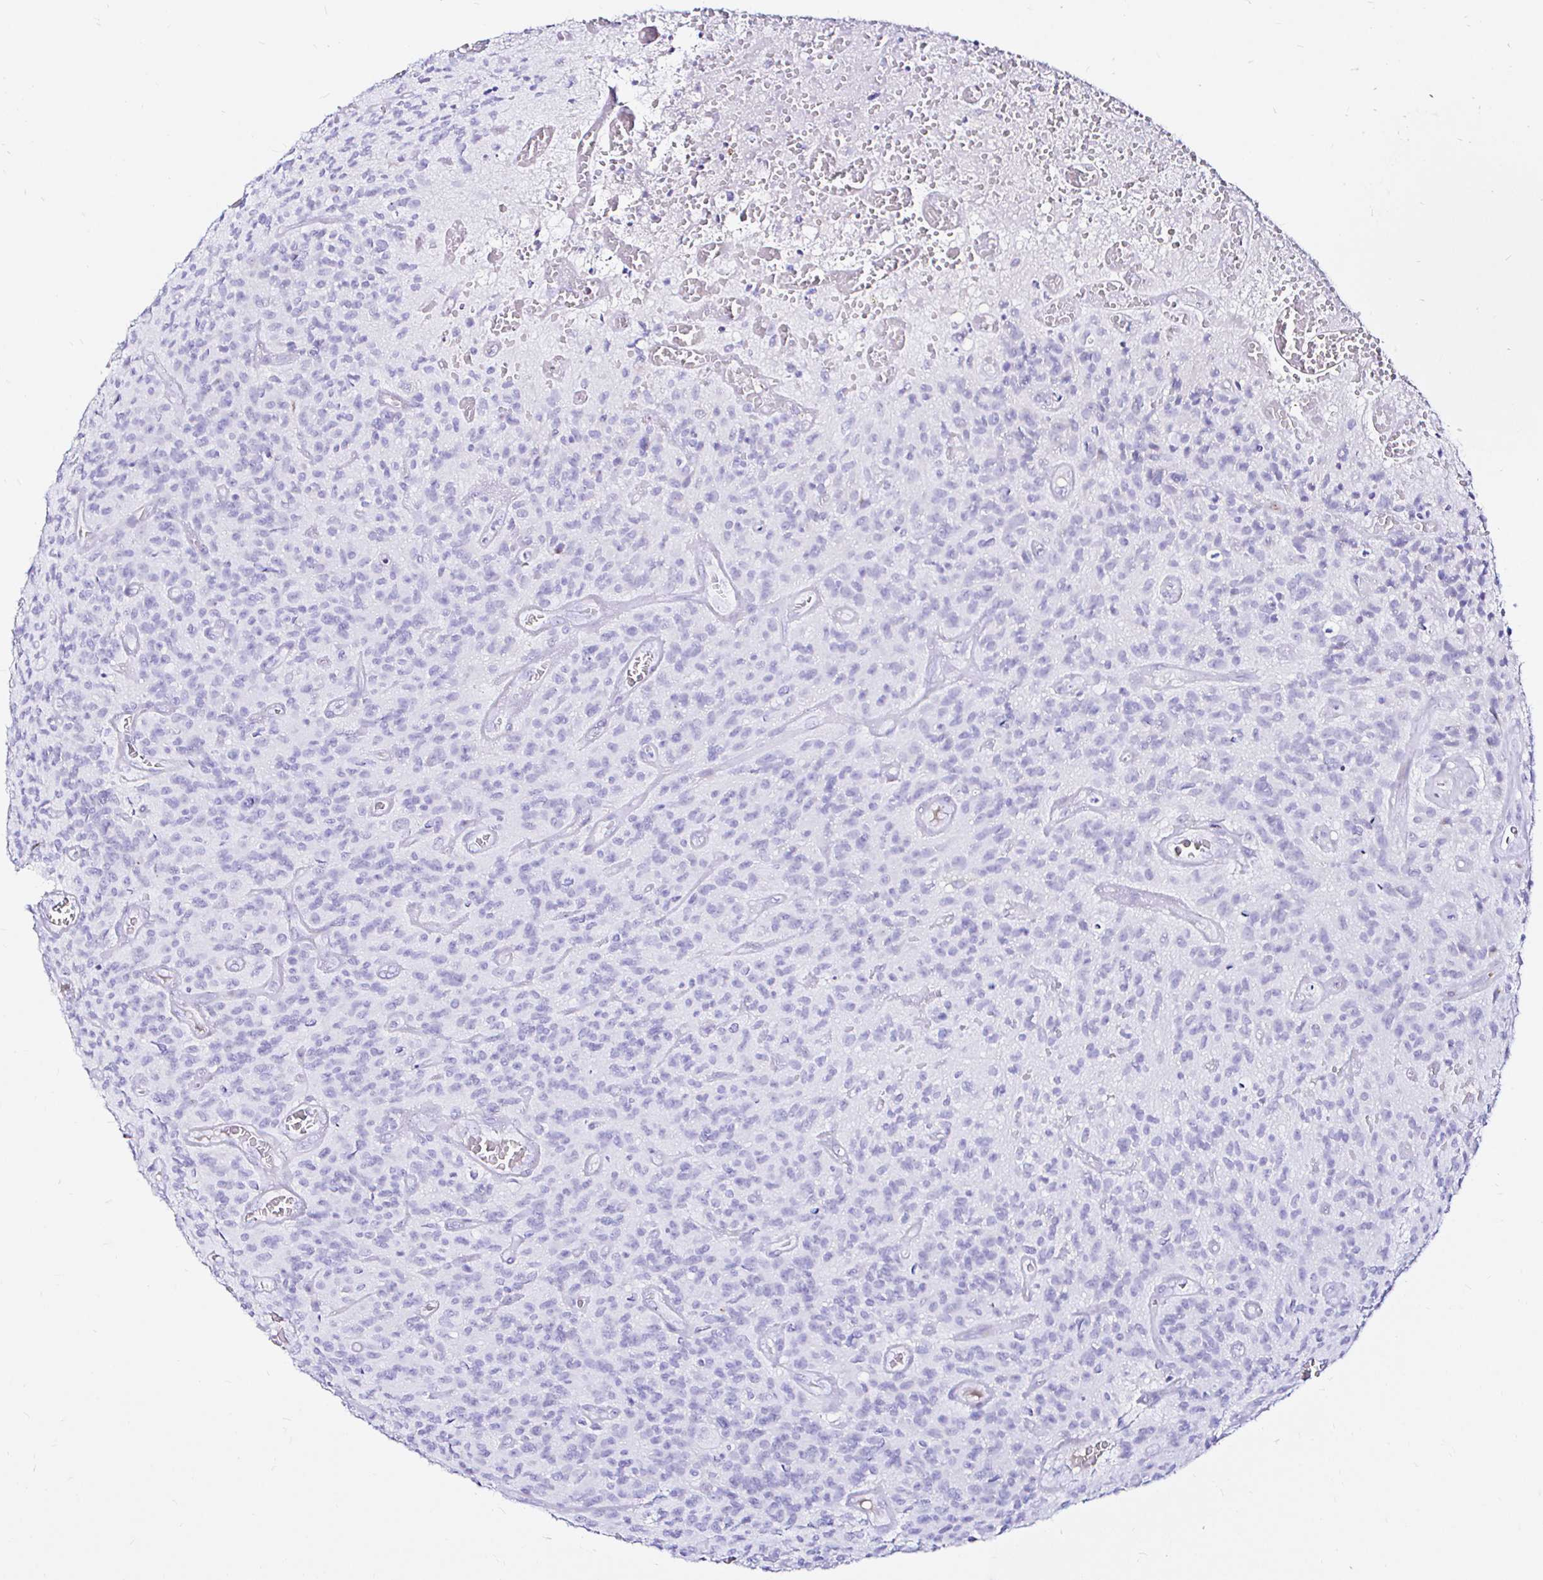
{"staining": {"intensity": "negative", "quantity": "none", "location": "none"}, "tissue": "glioma", "cell_type": "Tumor cells", "image_type": "cancer", "snomed": [{"axis": "morphology", "description": "Glioma, malignant, High grade"}, {"axis": "topography", "description": "Brain"}], "caption": "The immunohistochemistry (IHC) photomicrograph has no significant staining in tumor cells of glioma tissue. Brightfield microscopy of IHC stained with DAB (3,3'-diaminobenzidine) (brown) and hematoxylin (blue), captured at high magnification.", "gene": "ZNF432", "patient": {"sex": "male", "age": 76}}